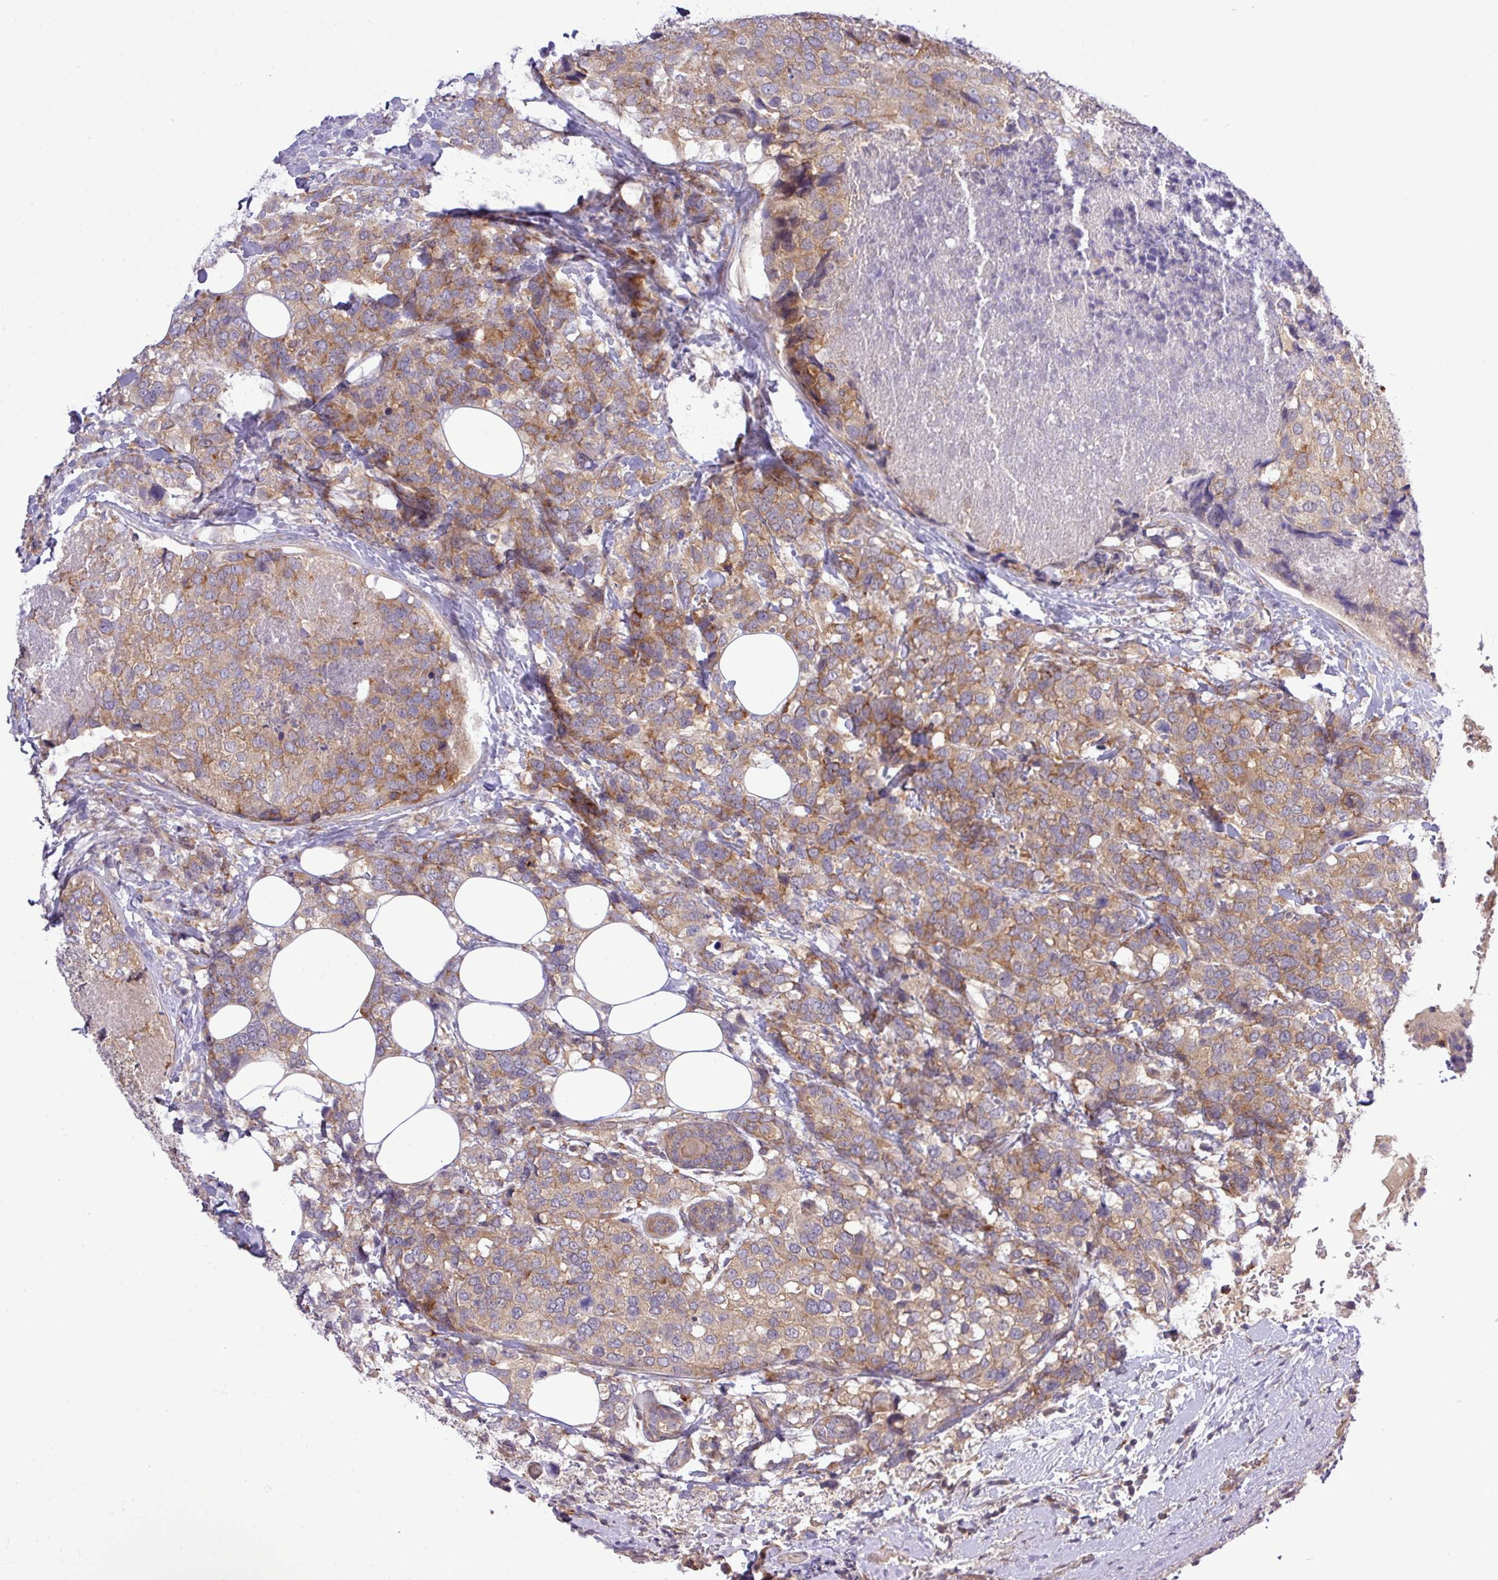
{"staining": {"intensity": "moderate", "quantity": "25%-75%", "location": "cytoplasmic/membranous"}, "tissue": "breast cancer", "cell_type": "Tumor cells", "image_type": "cancer", "snomed": [{"axis": "morphology", "description": "Lobular carcinoma"}, {"axis": "topography", "description": "Breast"}], "caption": "This photomicrograph exhibits immunohistochemistry (IHC) staining of human breast cancer, with medium moderate cytoplasmic/membranous staining in approximately 25%-75% of tumor cells.", "gene": "FAM222B", "patient": {"sex": "female", "age": 59}}